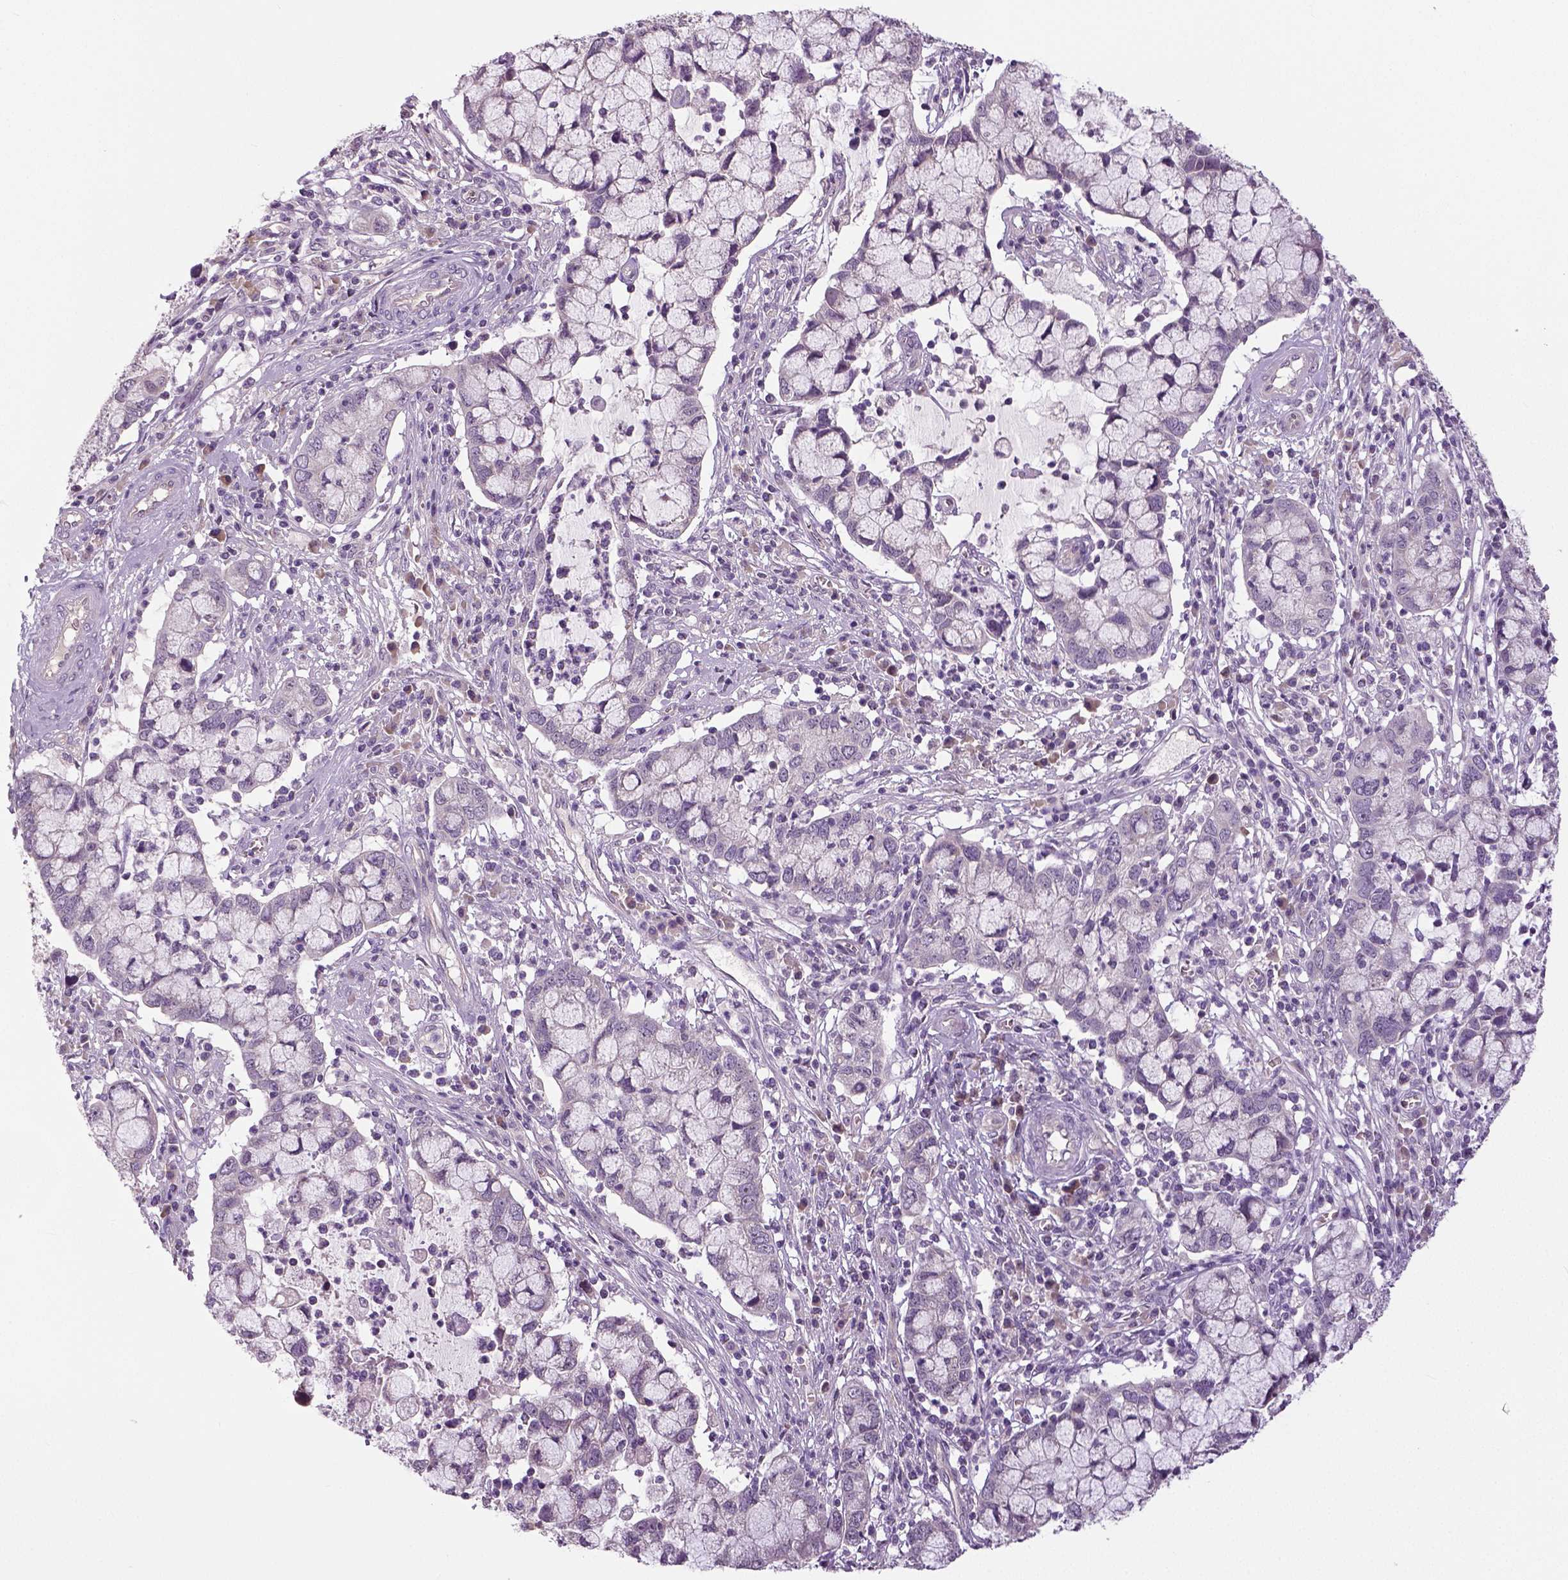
{"staining": {"intensity": "negative", "quantity": "none", "location": "none"}, "tissue": "cervical cancer", "cell_type": "Tumor cells", "image_type": "cancer", "snomed": [{"axis": "morphology", "description": "Adenocarcinoma, NOS"}, {"axis": "topography", "description": "Cervix"}], "caption": "Adenocarcinoma (cervical) stained for a protein using immunohistochemistry shows no expression tumor cells.", "gene": "NECAB1", "patient": {"sex": "female", "age": 40}}